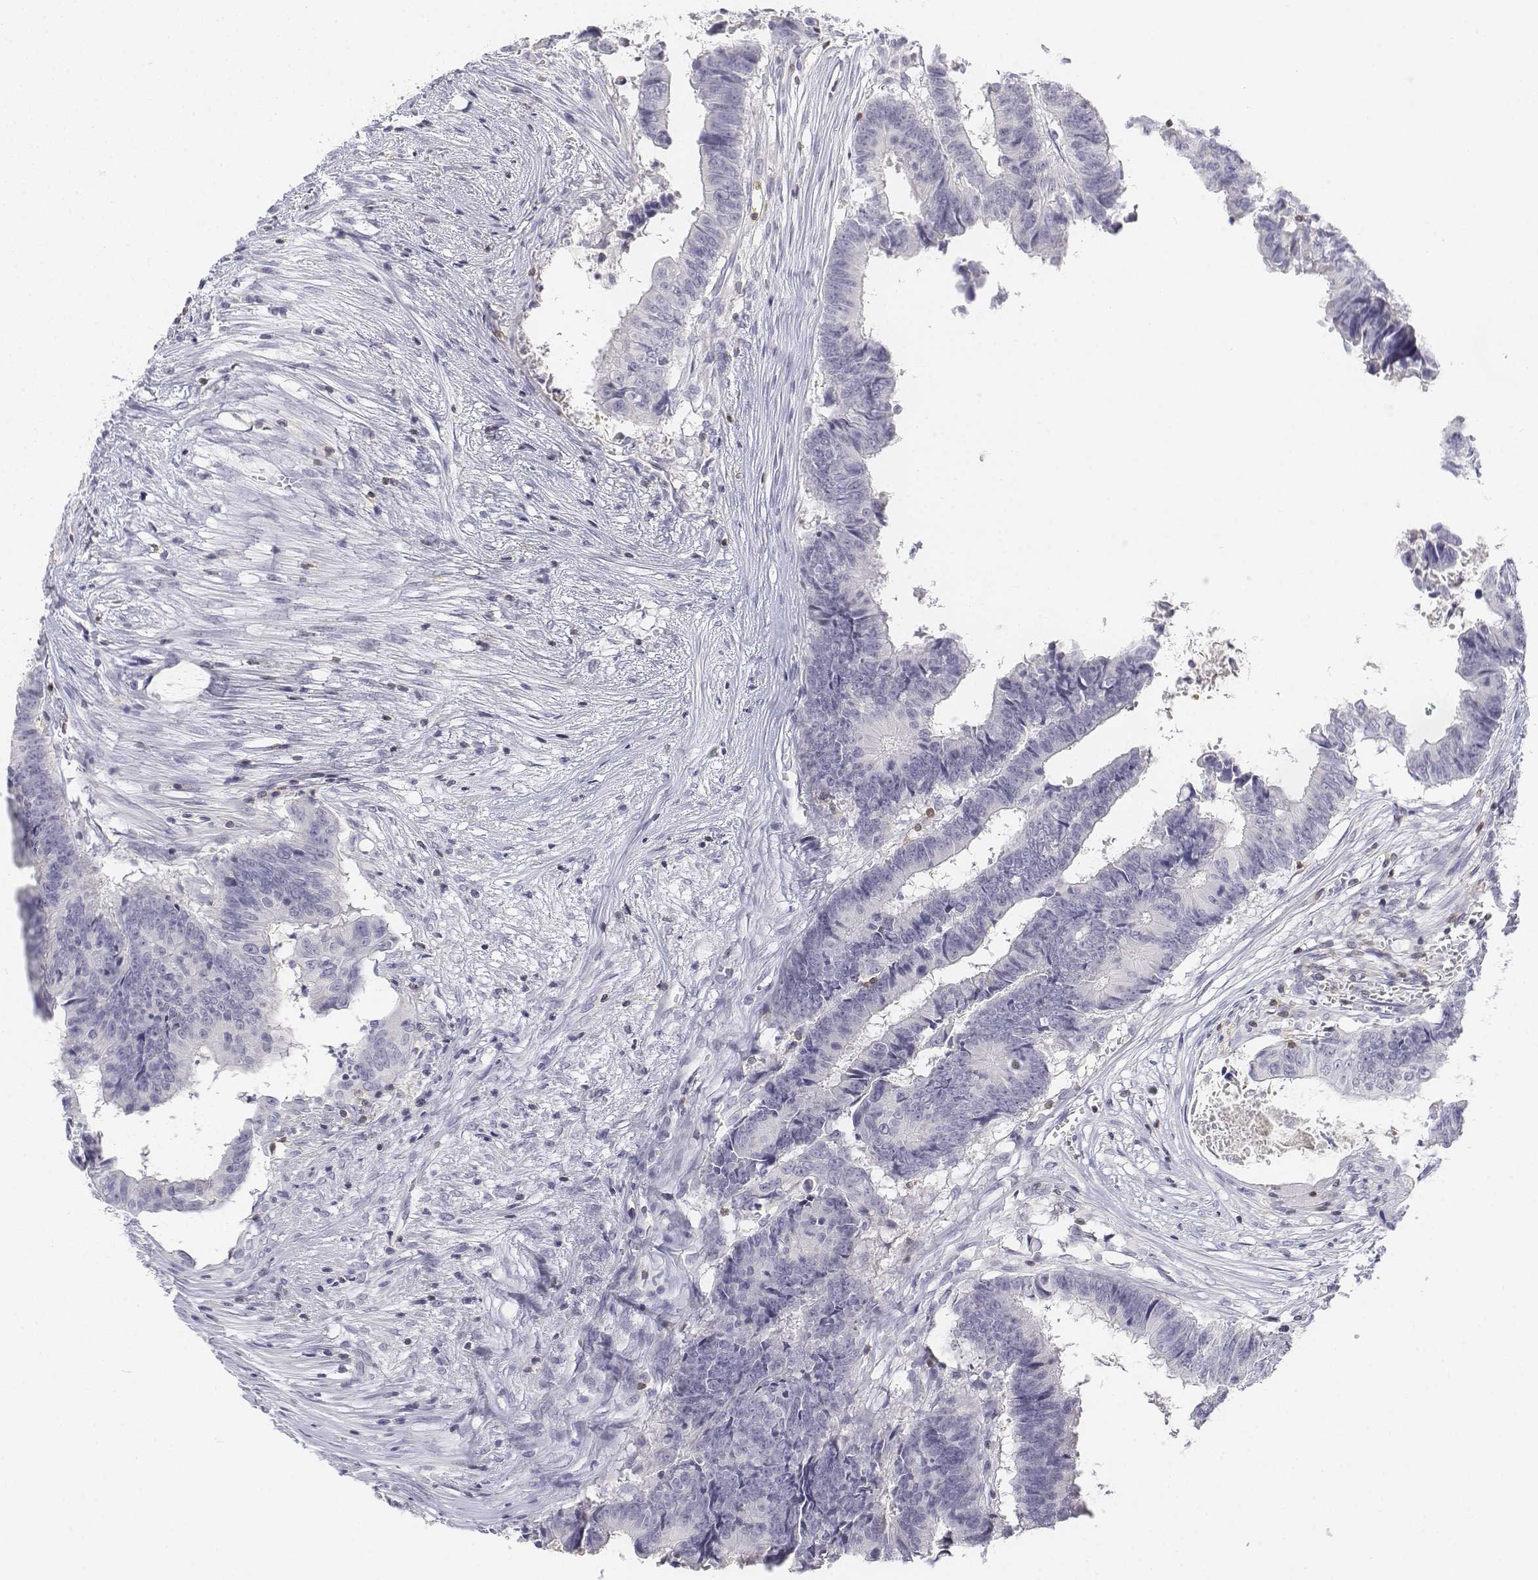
{"staining": {"intensity": "negative", "quantity": "none", "location": "none"}, "tissue": "colorectal cancer", "cell_type": "Tumor cells", "image_type": "cancer", "snomed": [{"axis": "morphology", "description": "Adenocarcinoma, NOS"}, {"axis": "topography", "description": "Colon"}], "caption": "The photomicrograph shows no significant expression in tumor cells of colorectal cancer.", "gene": "CD3E", "patient": {"sex": "female", "age": 82}}